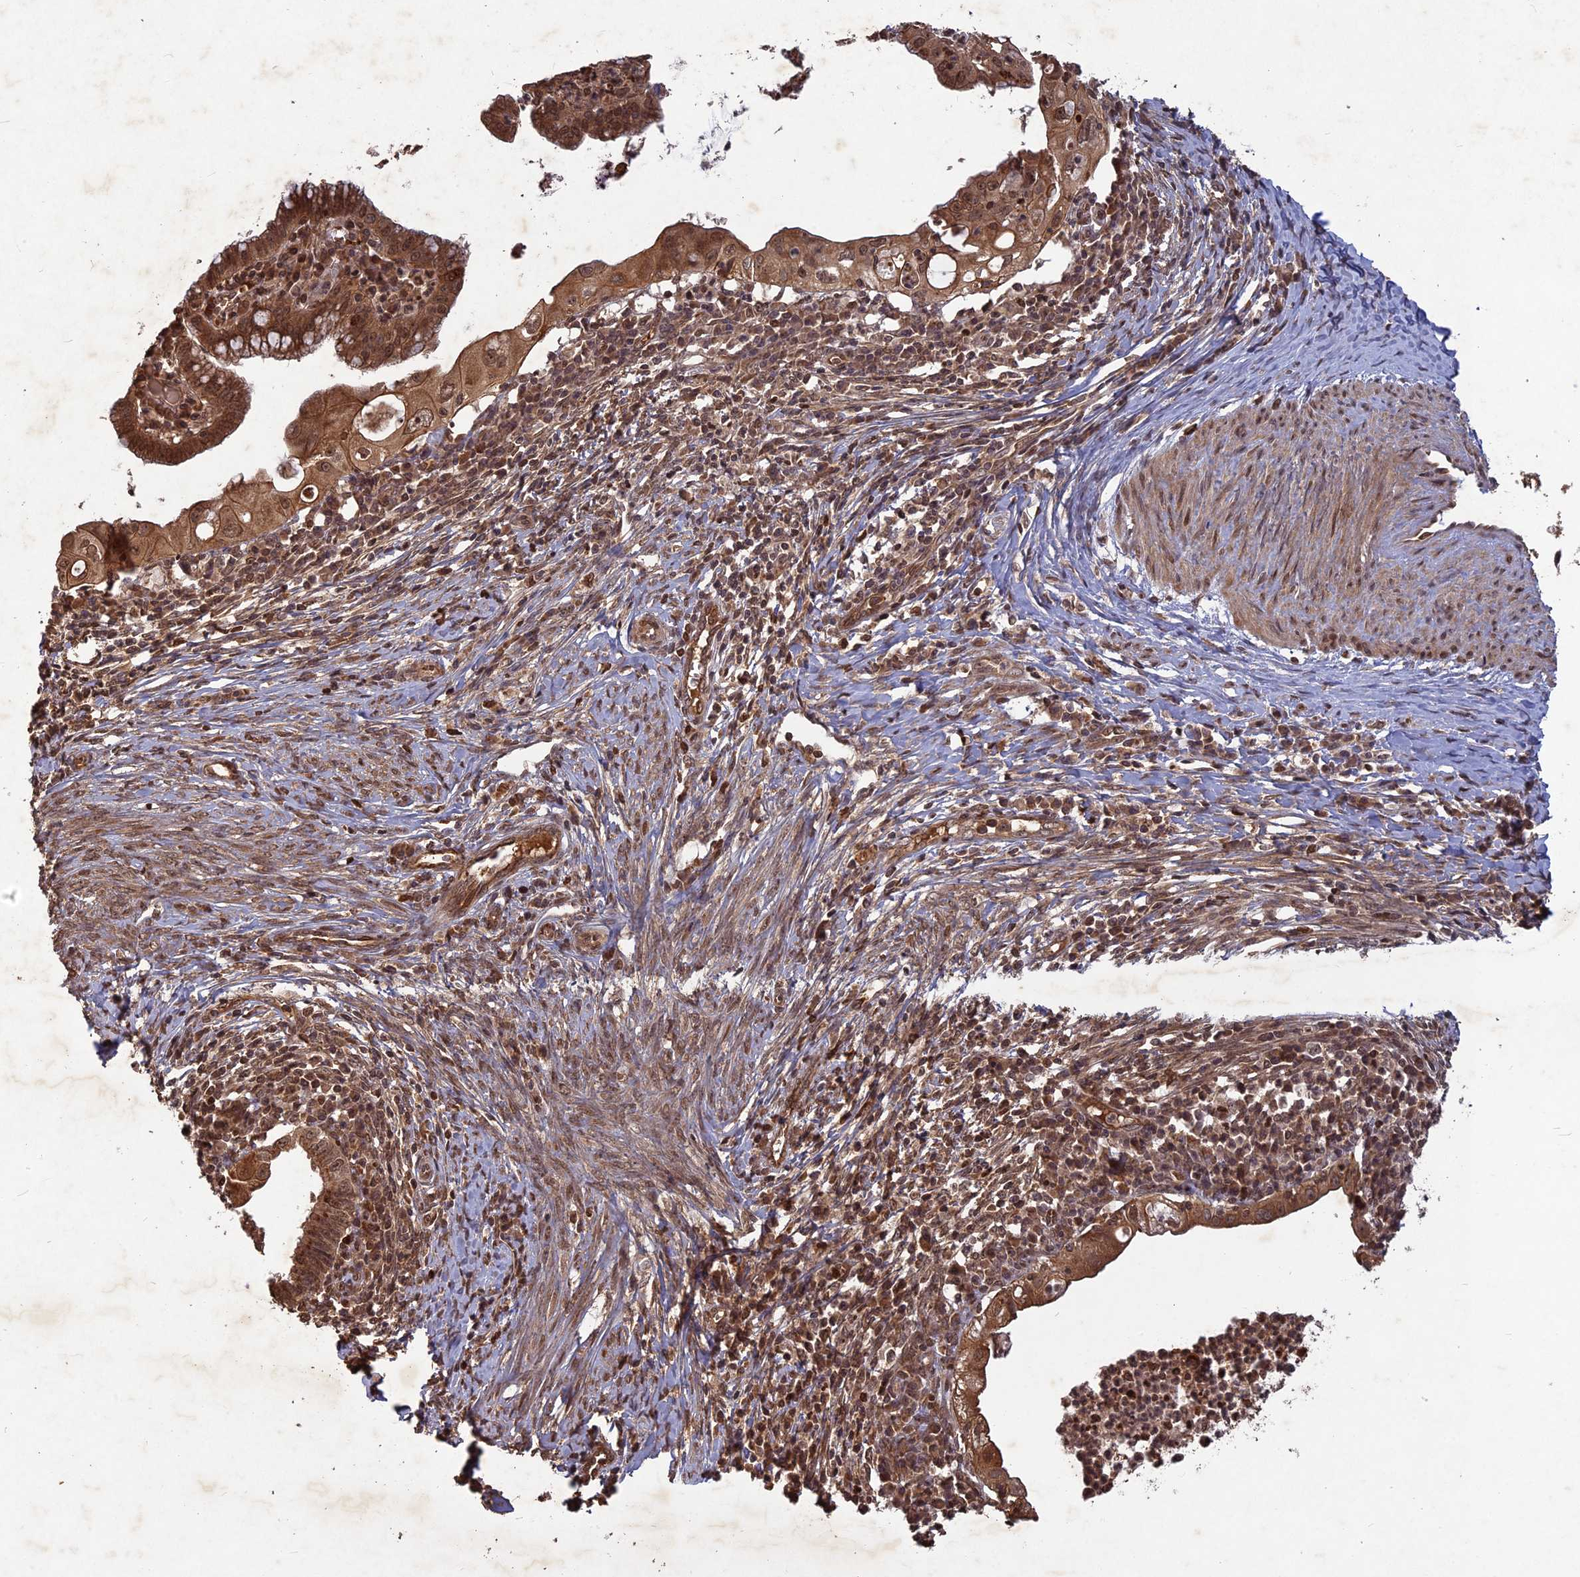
{"staining": {"intensity": "moderate", "quantity": ">75%", "location": "cytoplasmic/membranous,nuclear"}, "tissue": "cervical cancer", "cell_type": "Tumor cells", "image_type": "cancer", "snomed": [{"axis": "morphology", "description": "Adenocarcinoma, NOS"}, {"axis": "topography", "description": "Cervix"}], "caption": "Tumor cells demonstrate moderate cytoplasmic/membranous and nuclear staining in about >75% of cells in adenocarcinoma (cervical).", "gene": "SRMS", "patient": {"sex": "female", "age": 36}}